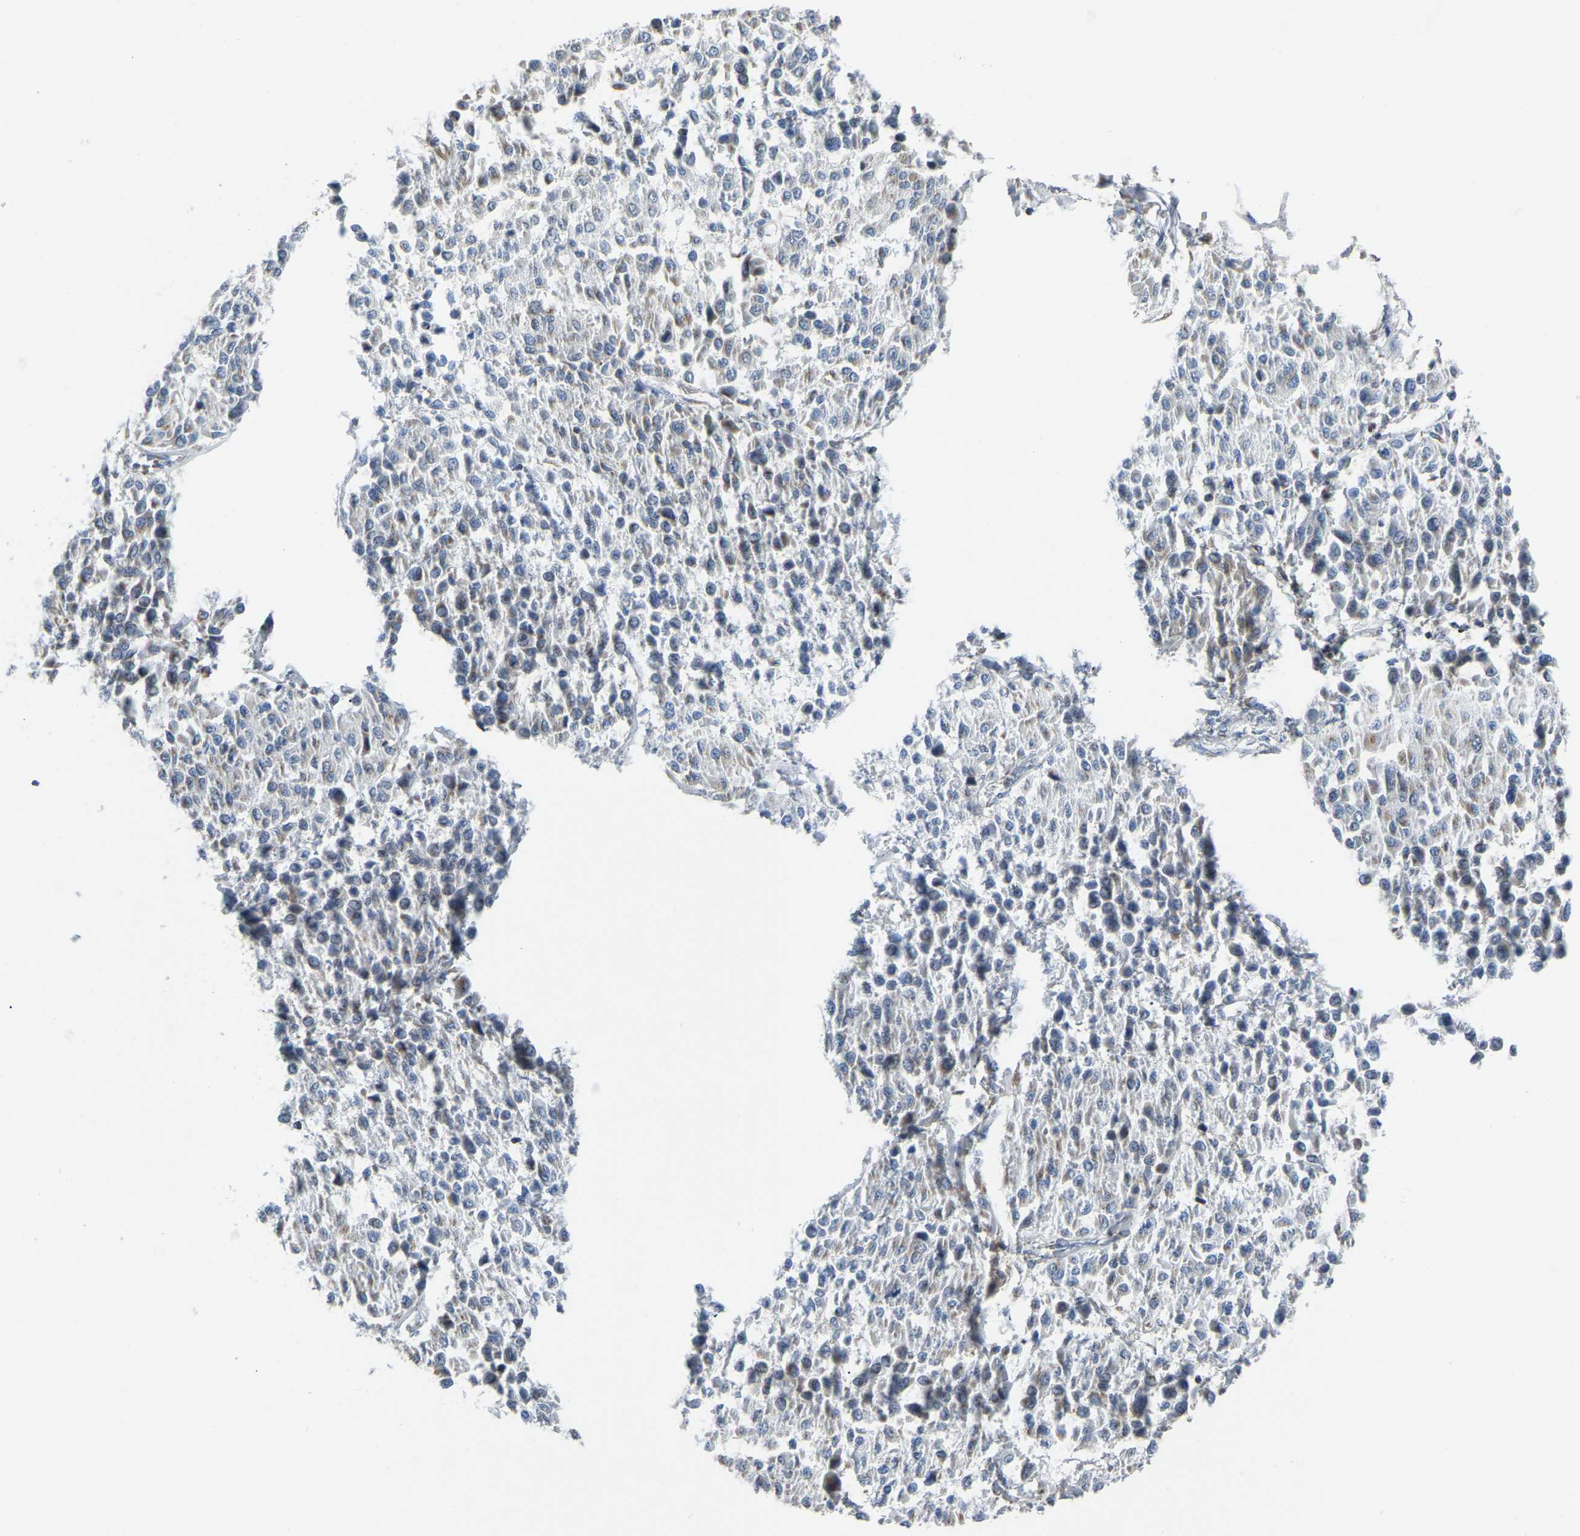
{"staining": {"intensity": "weak", "quantity": "25%-75%", "location": "cytoplasmic/membranous"}, "tissue": "melanoma", "cell_type": "Tumor cells", "image_type": "cancer", "snomed": [{"axis": "morphology", "description": "Malignant melanoma, Metastatic site"}, {"axis": "topography", "description": "Soft tissue"}], "caption": "IHC histopathology image of malignant melanoma (metastatic site) stained for a protein (brown), which shows low levels of weak cytoplasmic/membranous positivity in about 25%-75% of tumor cells.", "gene": "CANT1", "patient": {"sex": "male", "age": 41}}